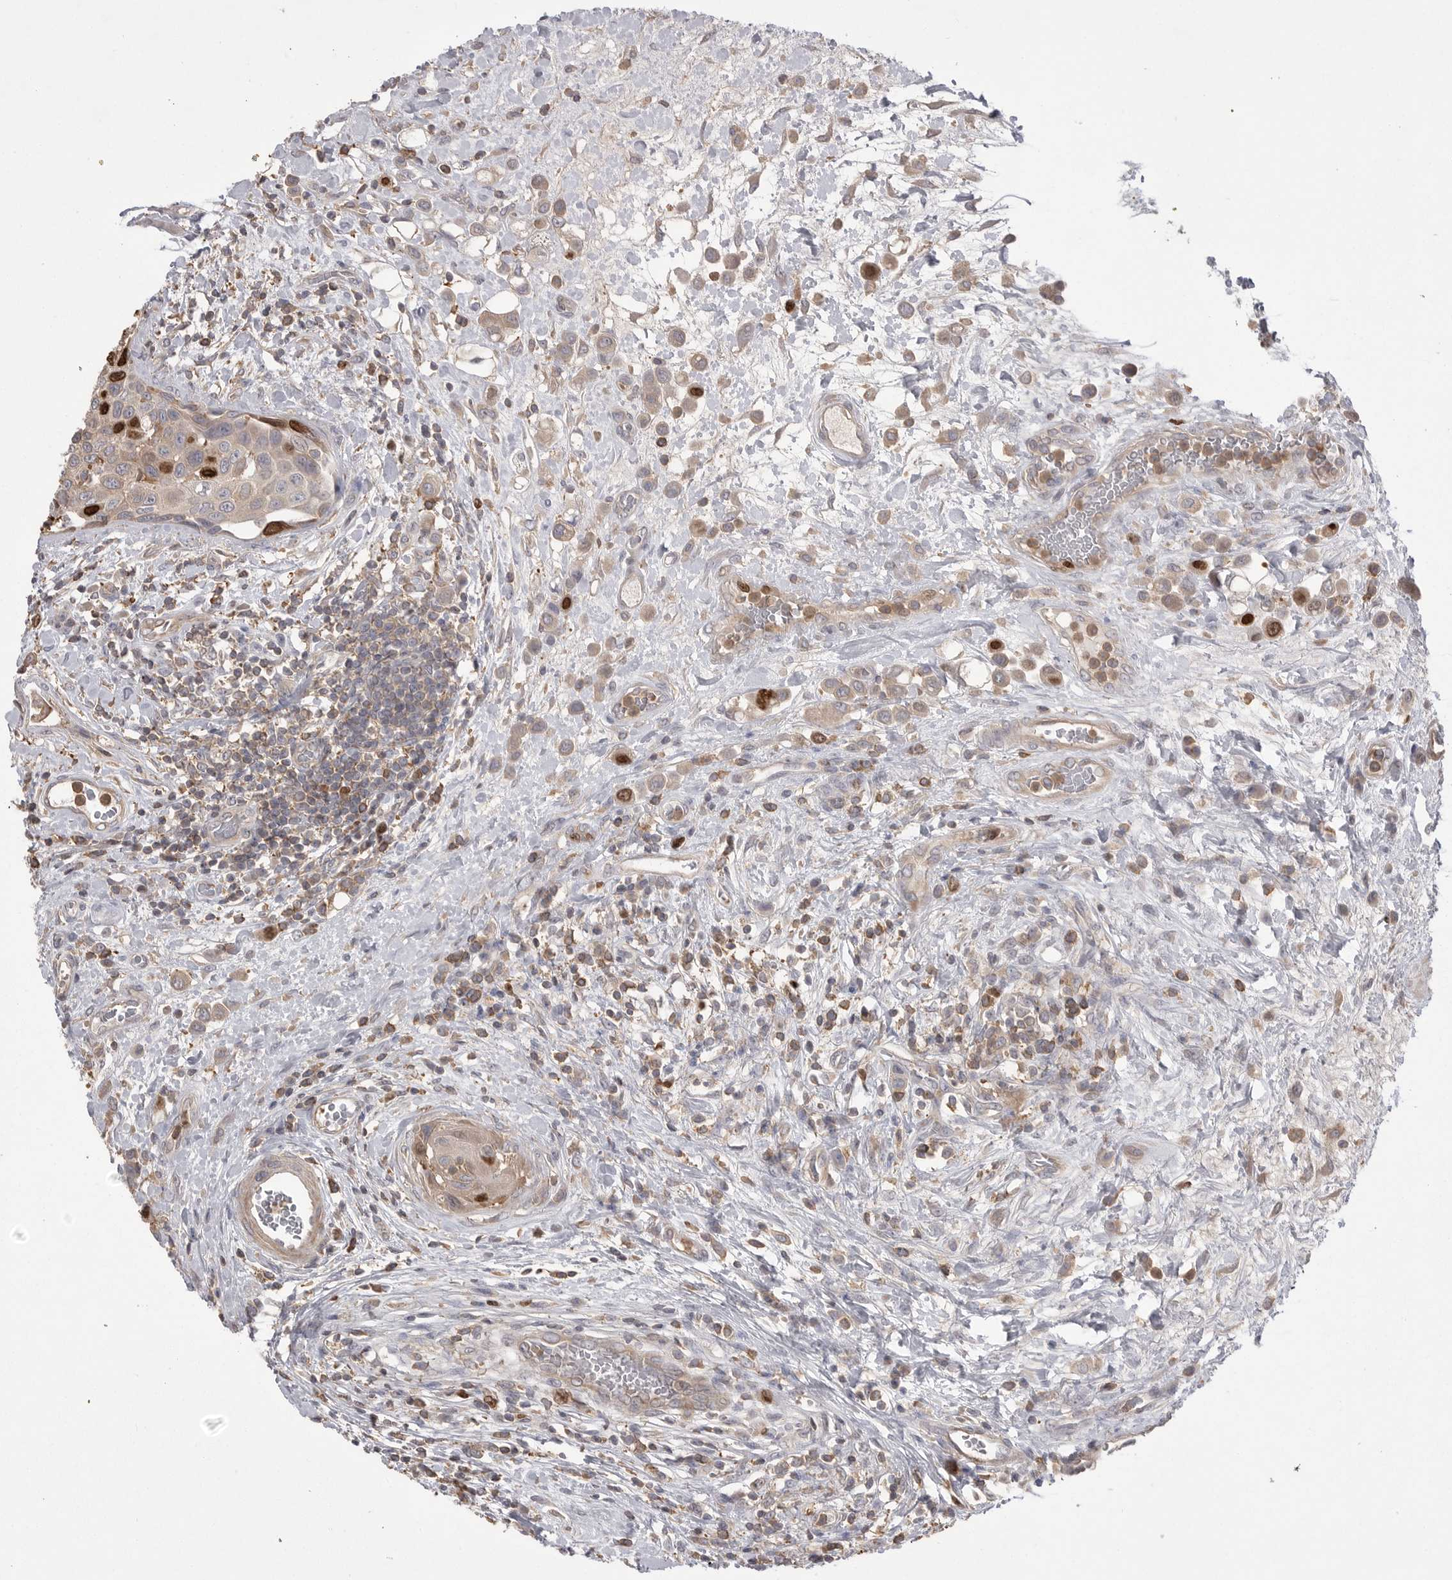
{"staining": {"intensity": "strong", "quantity": "<25%", "location": "nuclear"}, "tissue": "urothelial cancer", "cell_type": "Tumor cells", "image_type": "cancer", "snomed": [{"axis": "morphology", "description": "Urothelial carcinoma, High grade"}, {"axis": "topography", "description": "Urinary bladder"}], "caption": "Urothelial cancer stained with a protein marker reveals strong staining in tumor cells.", "gene": "TOP2A", "patient": {"sex": "male", "age": 50}}